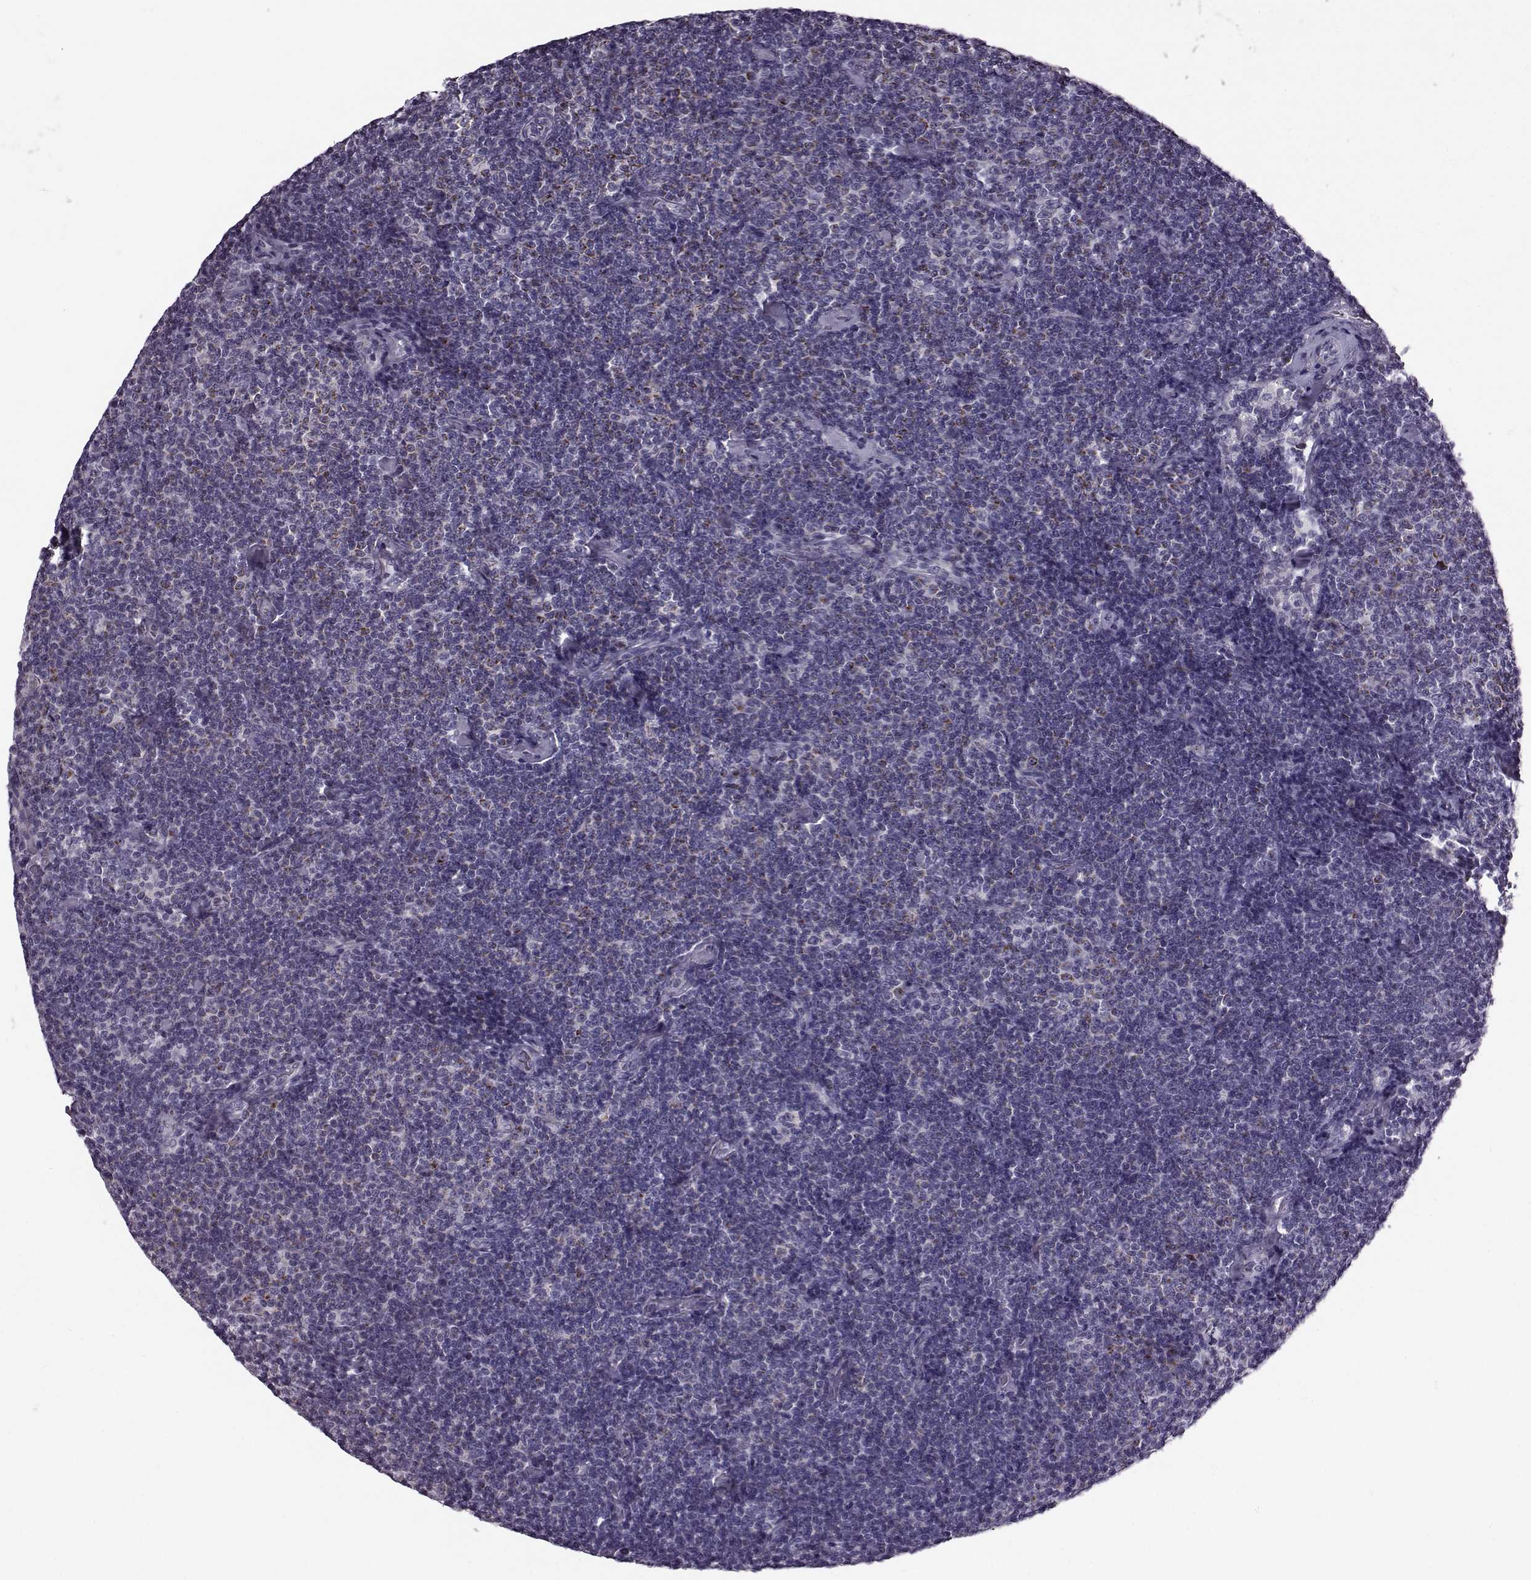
{"staining": {"intensity": "negative", "quantity": "none", "location": "none"}, "tissue": "lymphoma", "cell_type": "Tumor cells", "image_type": "cancer", "snomed": [{"axis": "morphology", "description": "Malignant lymphoma, non-Hodgkin's type, Low grade"}, {"axis": "topography", "description": "Lymph node"}], "caption": "The histopathology image exhibits no significant staining in tumor cells of low-grade malignant lymphoma, non-Hodgkin's type.", "gene": "RIMS2", "patient": {"sex": "male", "age": 81}}